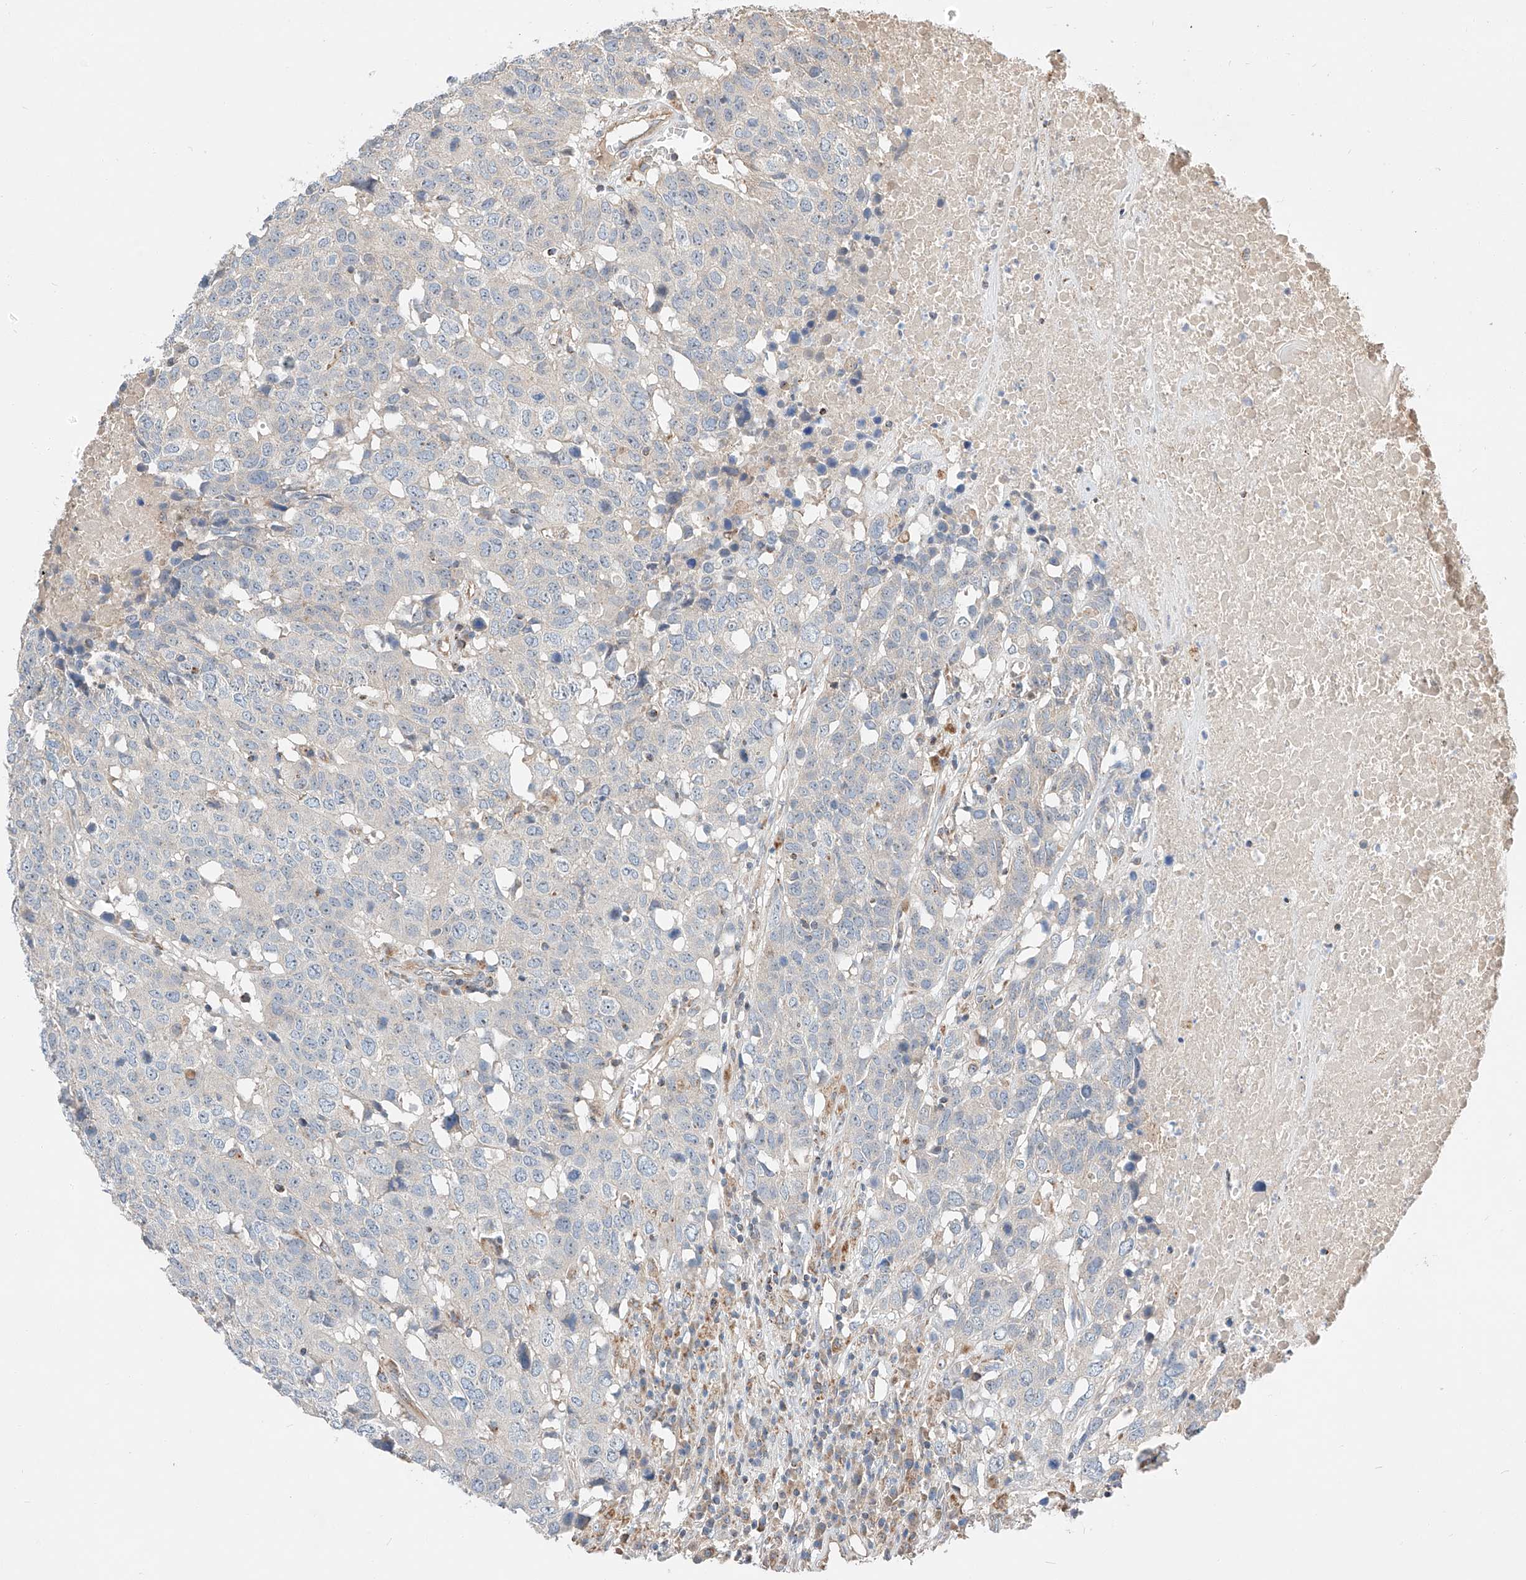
{"staining": {"intensity": "negative", "quantity": "none", "location": "none"}, "tissue": "head and neck cancer", "cell_type": "Tumor cells", "image_type": "cancer", "snomed": [{"axis": "morphology", "description": "Squamous cell carcinoma, NOS"}, {"axis": "topography", "description": "Head-Neck"}], "caption": "The immunohistochemistry (IHC) micrograph has no significant positivity in tumor cells of head and neck cancer (squamous cell carcinoma) tissue. The staining is performed using DAB brown chromogen with nuclei counter-stained in using hematoxylin.", "gene": "RUSC1", "patient": {"sex": "male", "age": 66}}